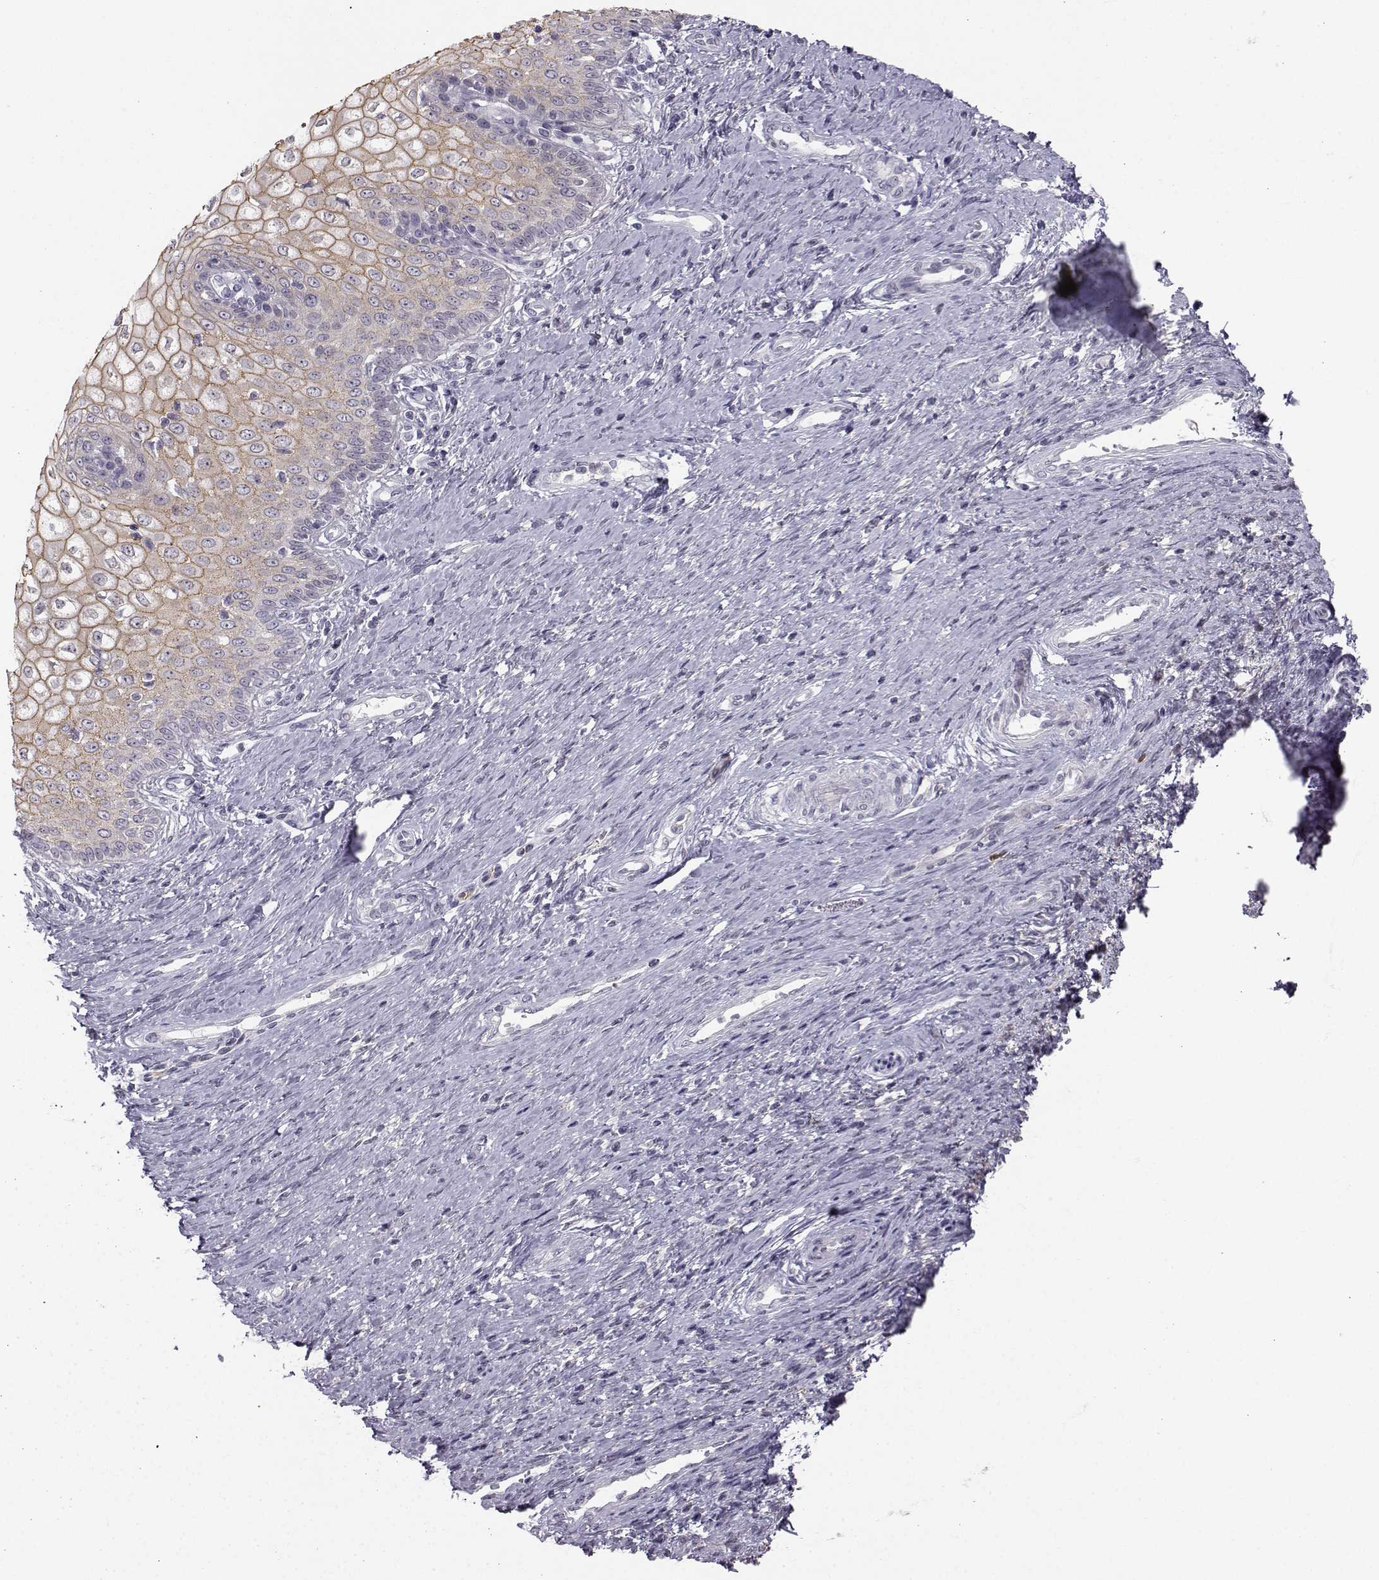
{"staining": {"intensity": "moderate", "quantity": "25%-75%", "location": "cytoplasmic/membranous"}, "tissue": "cervical cancer", "cell_type": "Tumor cells", "image_type": "cancer", "snomed": [{"axis": "morphology", "description": "Squamous cell carcinoma, NOS"}, {"axis": "topography", "description": "Cervix"}], "caption": "About 25%-75% of tumor cells in cervical cancer (squamous cell carcinoma) show moderate cytoplasmic/membranous protein expression as visualized by brown immunohistochemical staining.", "gene": "ZNF185", "patient": {"sex": "female", "age": 26}}